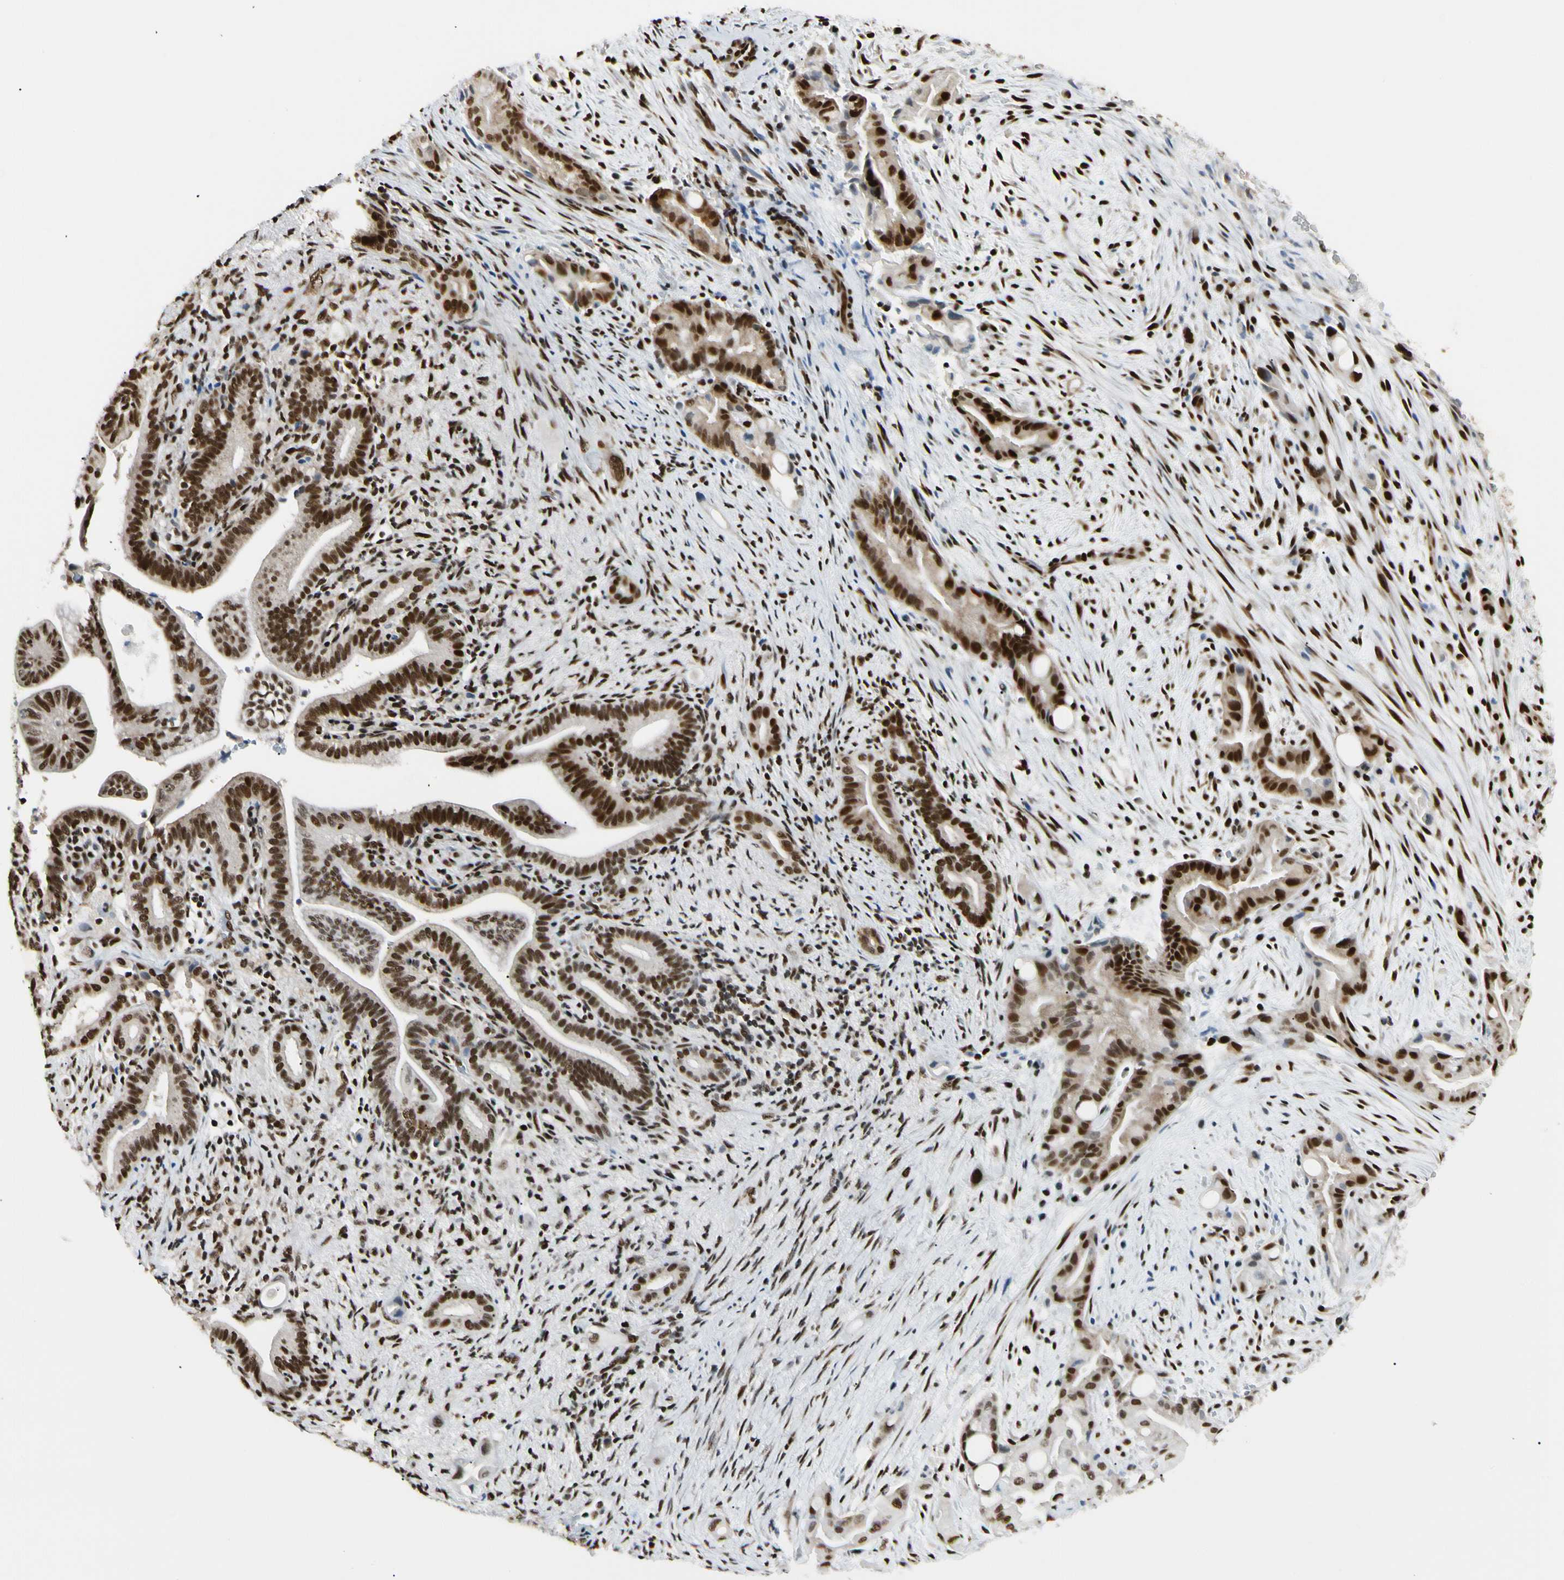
{"staining": {"intensity": "strong", "quantity": ">75%", "location": "nuclear"}, "tissue": "liver cancer", "cell_type": "Tumor cells", "image_type": "cancer", "snomed": [{"axis": "morphology", "description": "Cholangiocarcinoma"}, {"axis": "topography", "description": "Liver"}], "caption": "This photomicrograph reveals liver cancer stained with immunohistochemistry (IHC) to label a protein in brown. The nuclear of tumor cells show strong positivity for the protein. Nuclei are counter-stained blue.", "gene": "FUS", "patient": {"sex": "female", "age": 68}}